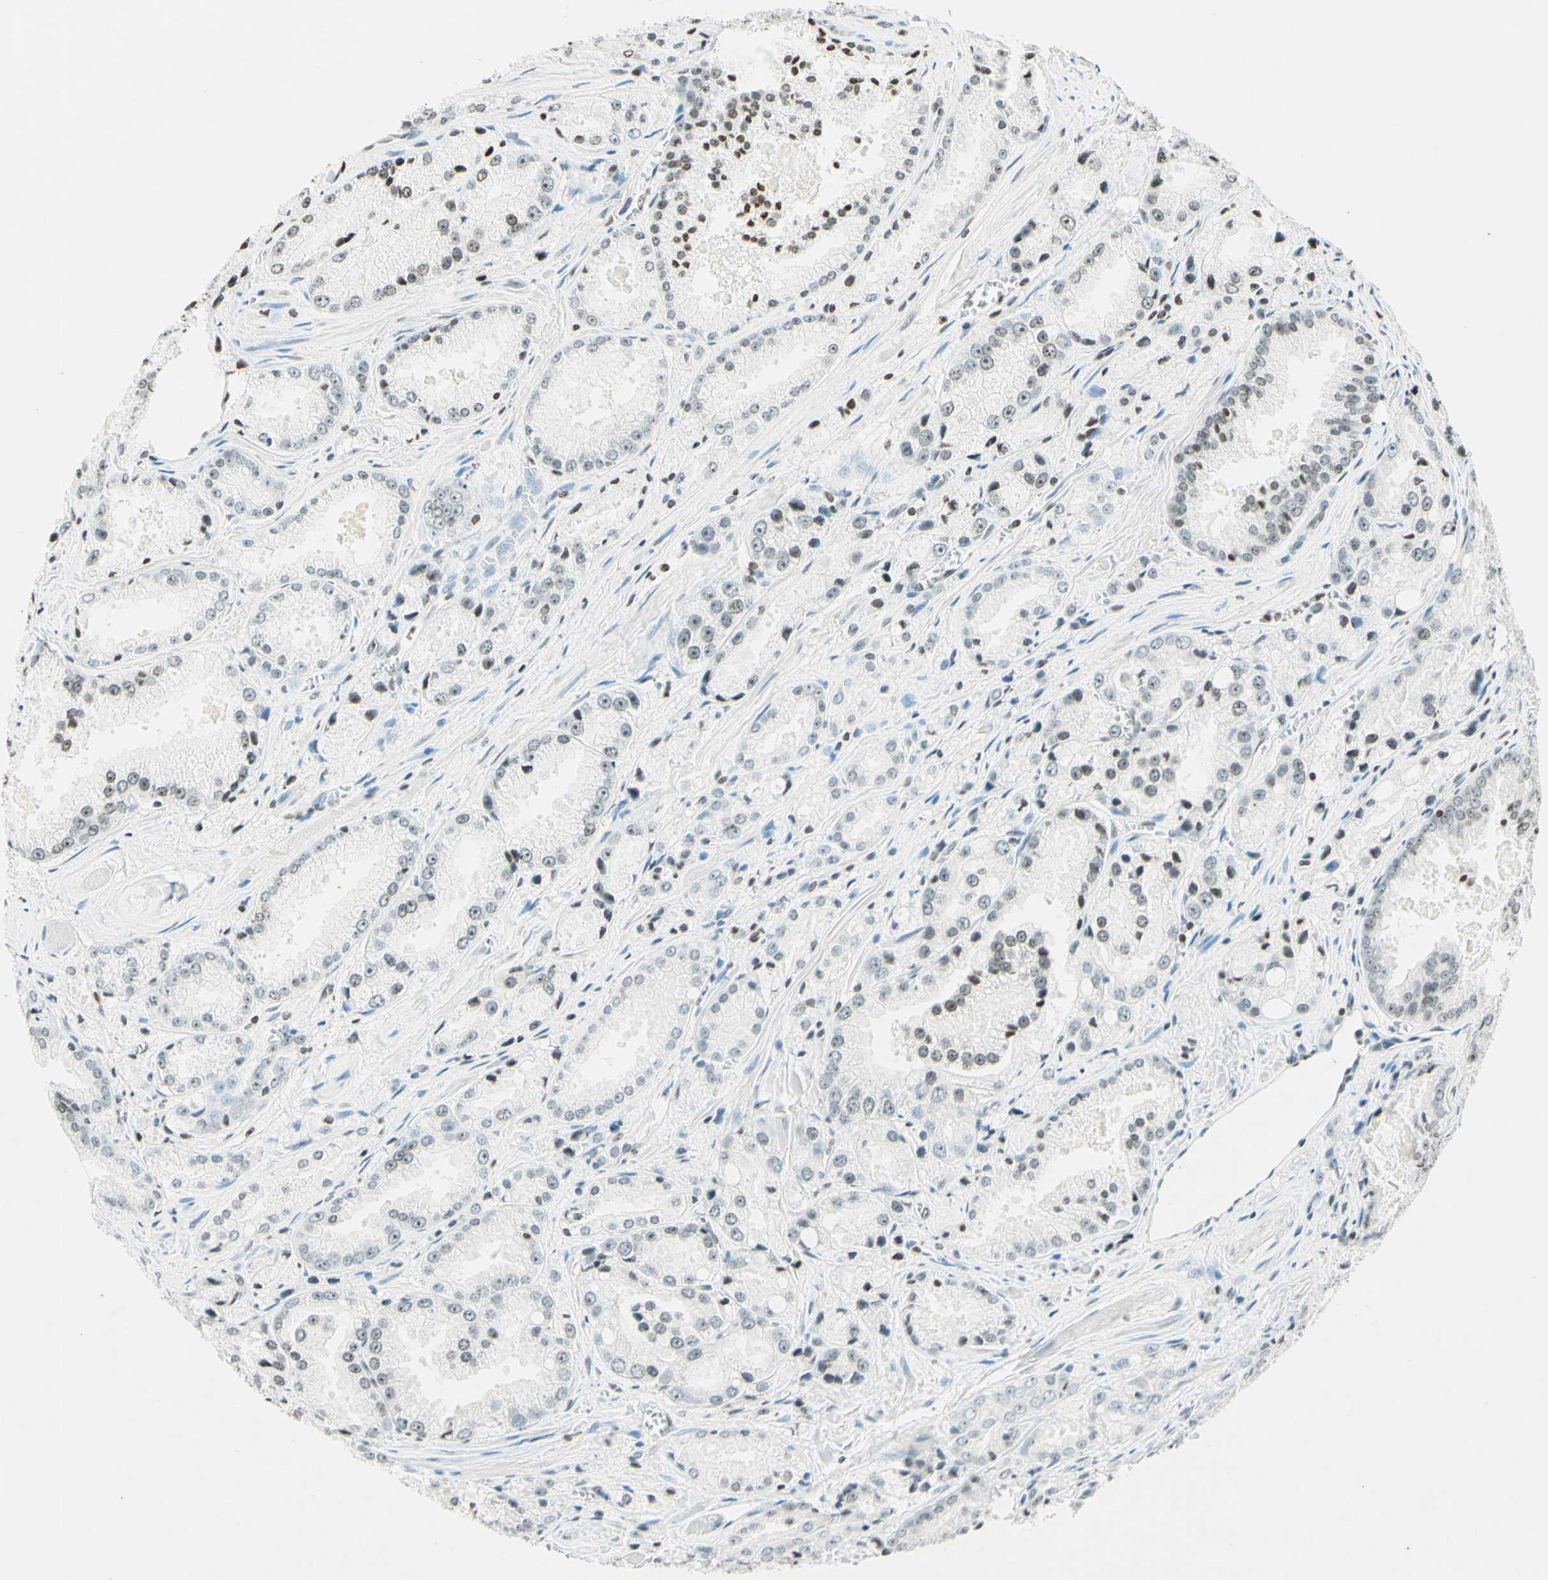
{"staining": {"intensity": "weak", "quantity": "25%-75%", "location": "nuclear"}, "tissue": "prostate cancer", "cell_type": "Tumor cells", "image_type": "cancer", "snomed": [{"axis": "morphology", "description": "Adenocarcinoma, Low grade"}, {"axis": "topography", "description": "Prostate"}], "caption": "This micrograph demonstrates immunohistochemistry staining of human adenocarcinoma (low-grade) (prostate), with low weak nuclear expression in approximately 25%-75% of tumor cells.", "gene": "MSH2", "patient": {"sex": "male", "age": 64}}